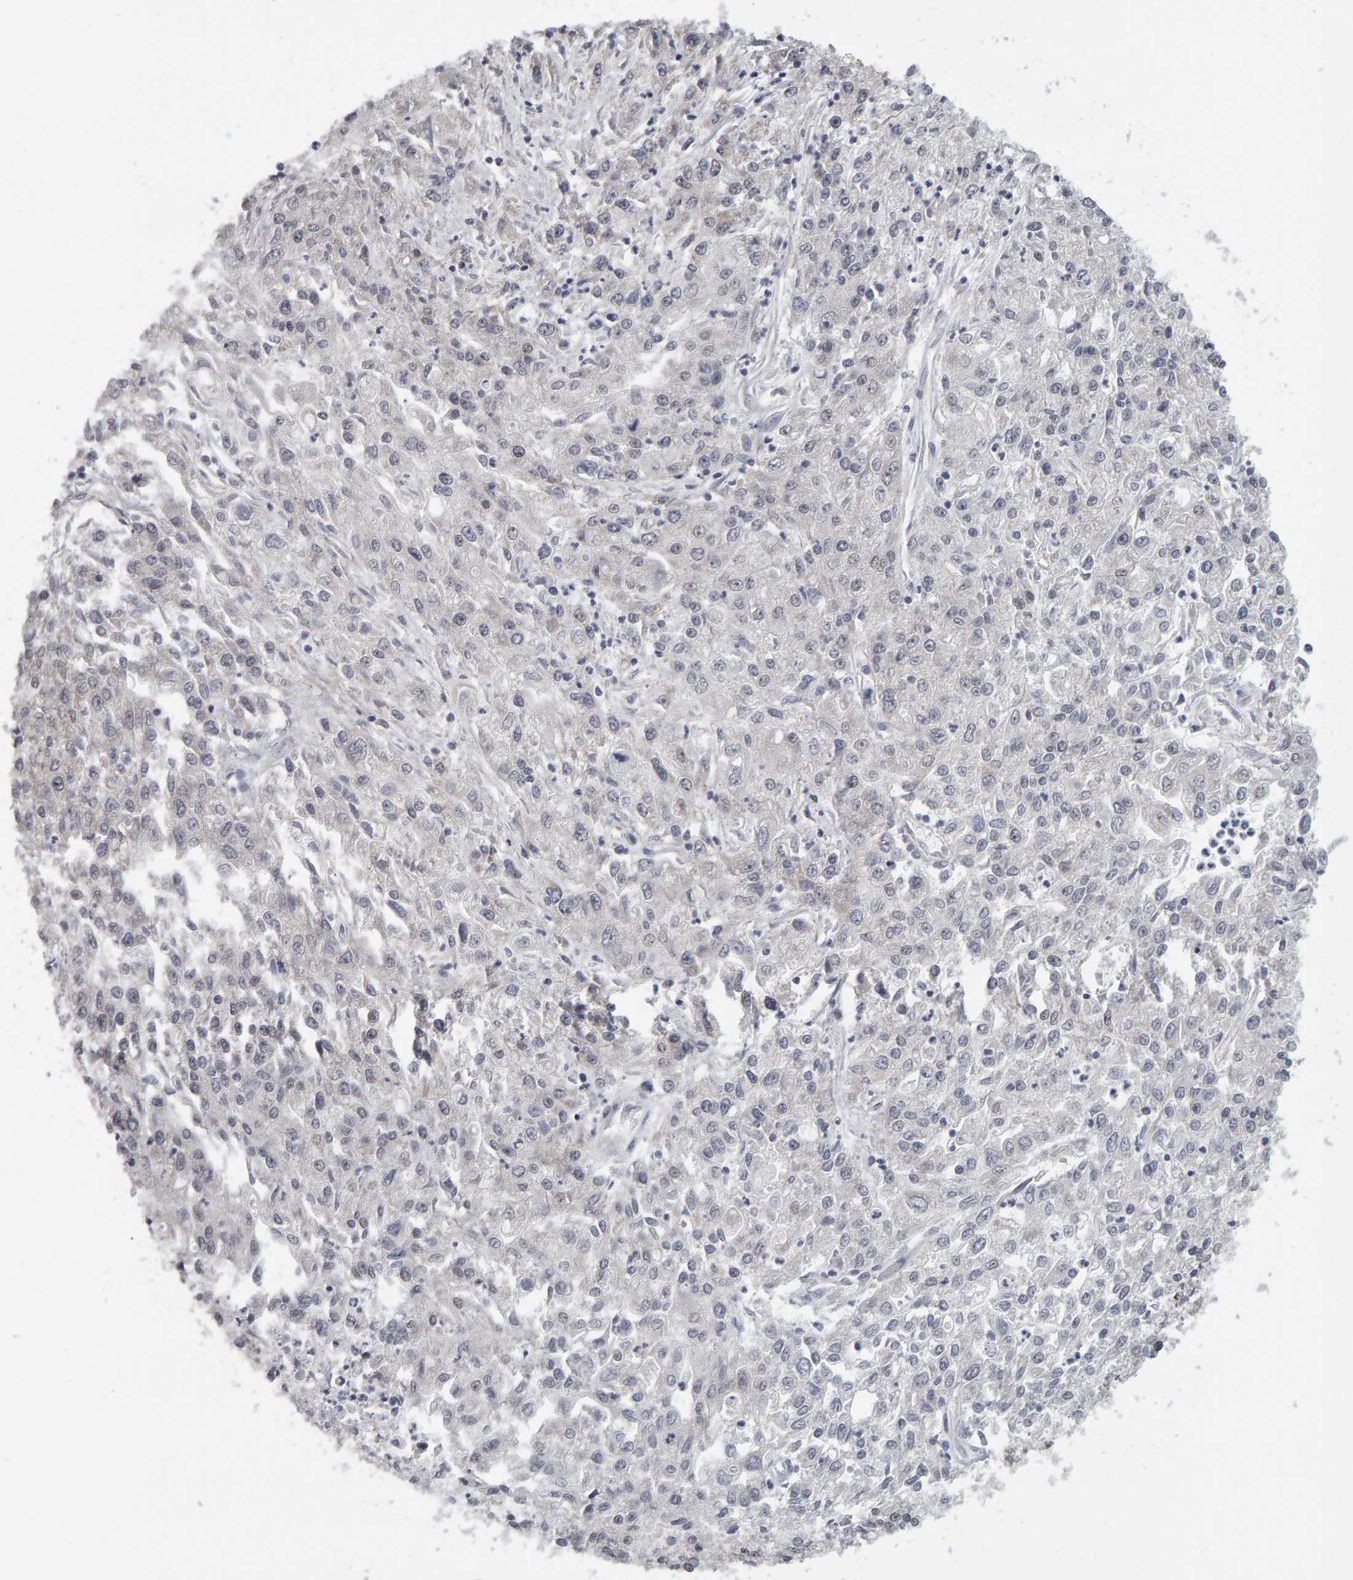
{"staining": {"intensity": "negative", "quantity": "none", "location": "none"}, "tissue": "endometrial cancer", "cell_type": "Tumor cells", "image_type": "cancer", "snomed": [{"axis": "morphology", "description": "Adenocarcinoma, NOS"}, {"axis": "topography", "description": "Endometrium"}], "caption": "Protein analysis of adenocarcinoma (endometrial) displays no significant positivity in tumor cells.", "gene": "DAP3", "patient": {"sex": "female", "age": 49}}